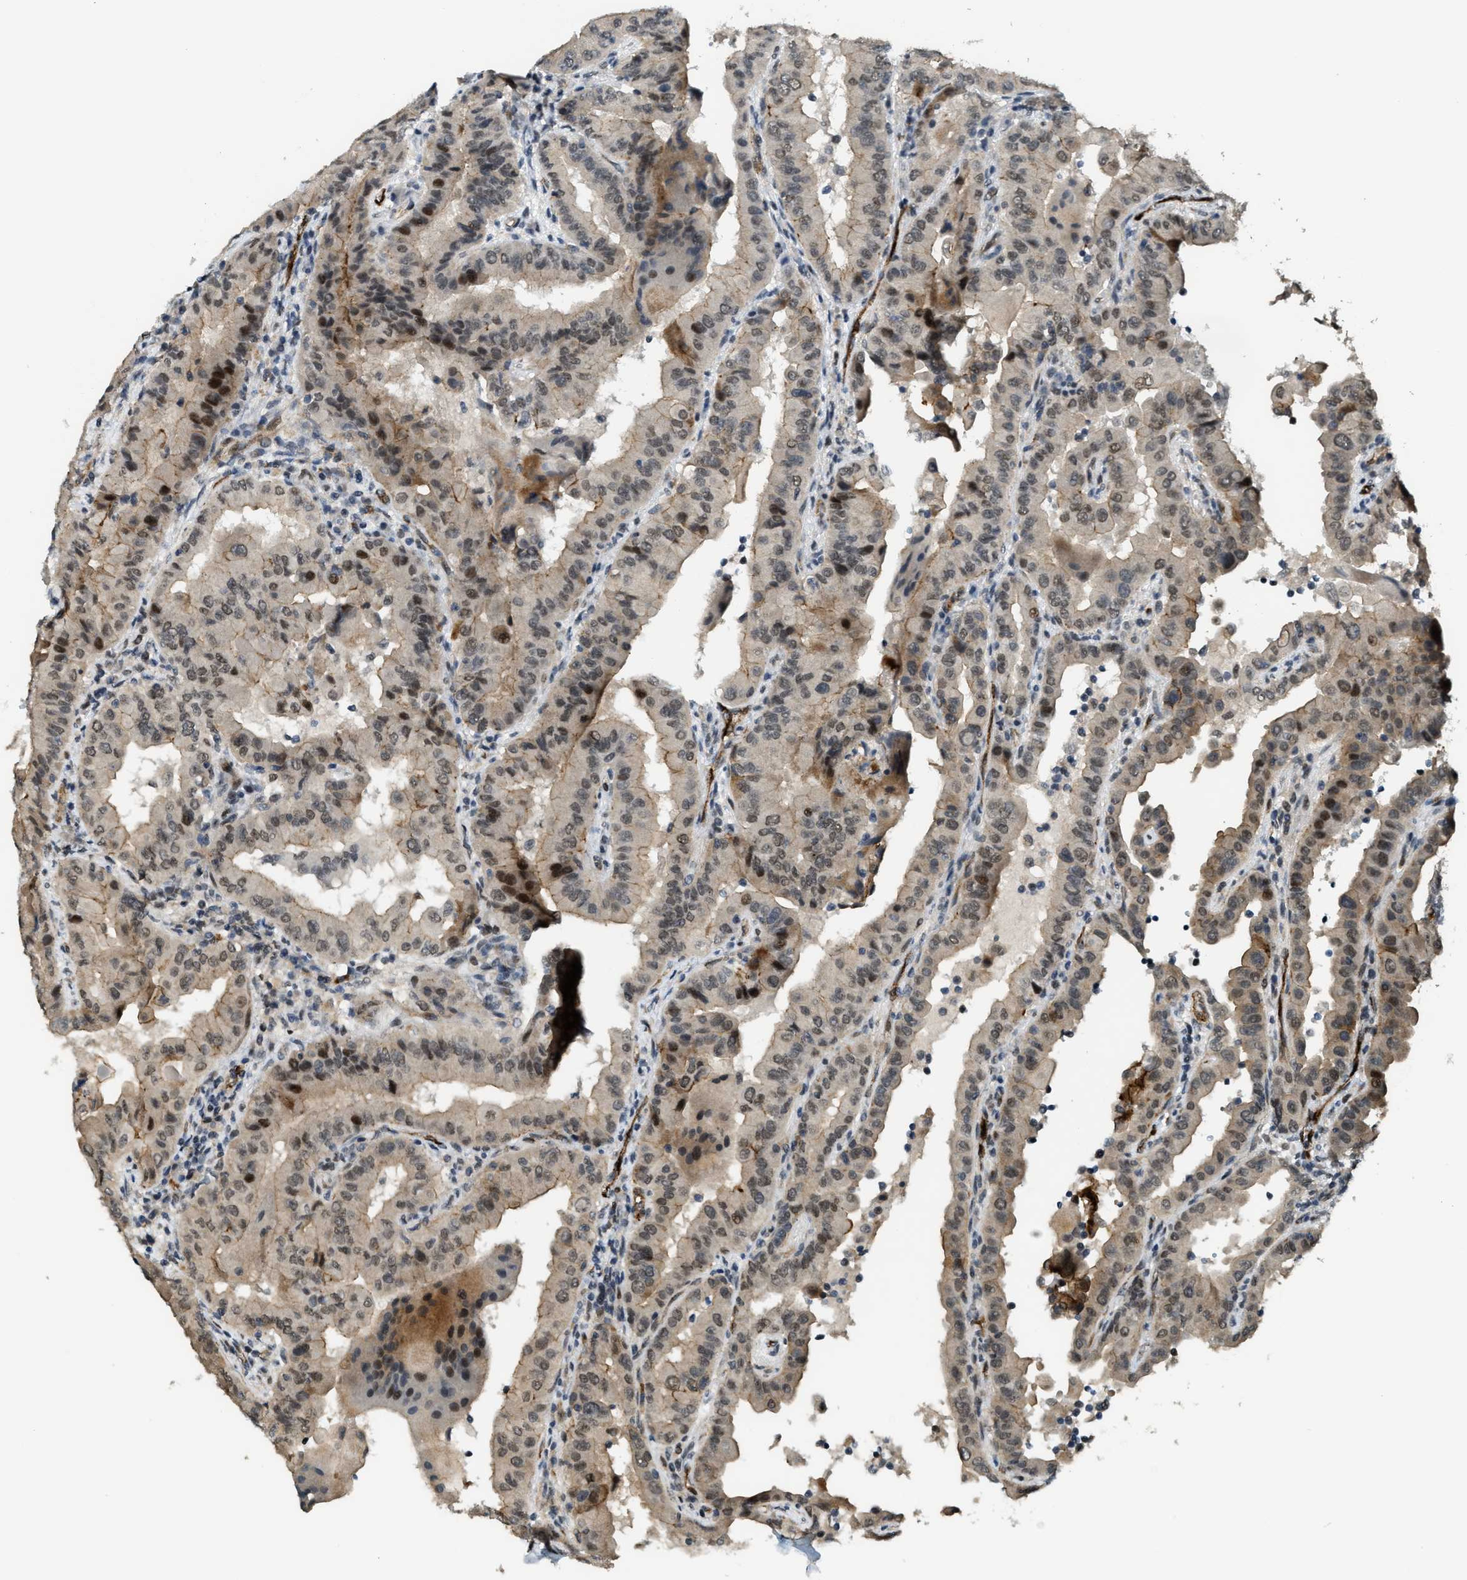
{"staining": {"intensity": "weak", "quantity": "25%-75%", "location": "nuclear"}, "tissue": "thyroid cancer", "cell_type": "Tumor cells", "image_type": "cancer", "snomed": [{"axis": "morphology", "description": "Papillary adenocarcinoma, NOS"}, {"axis": "topography", "description": "Thyroid gland"}], "caption": "Immunohistochemistry (DAB) staining of human thyroid cancer (papillary adenocarcinoma) demonstrates weak nuclear protein positivity in about 25%-75% of tumor cells.", "gene": "DPF2", "patient": {"sex": "male", "age": 33}}